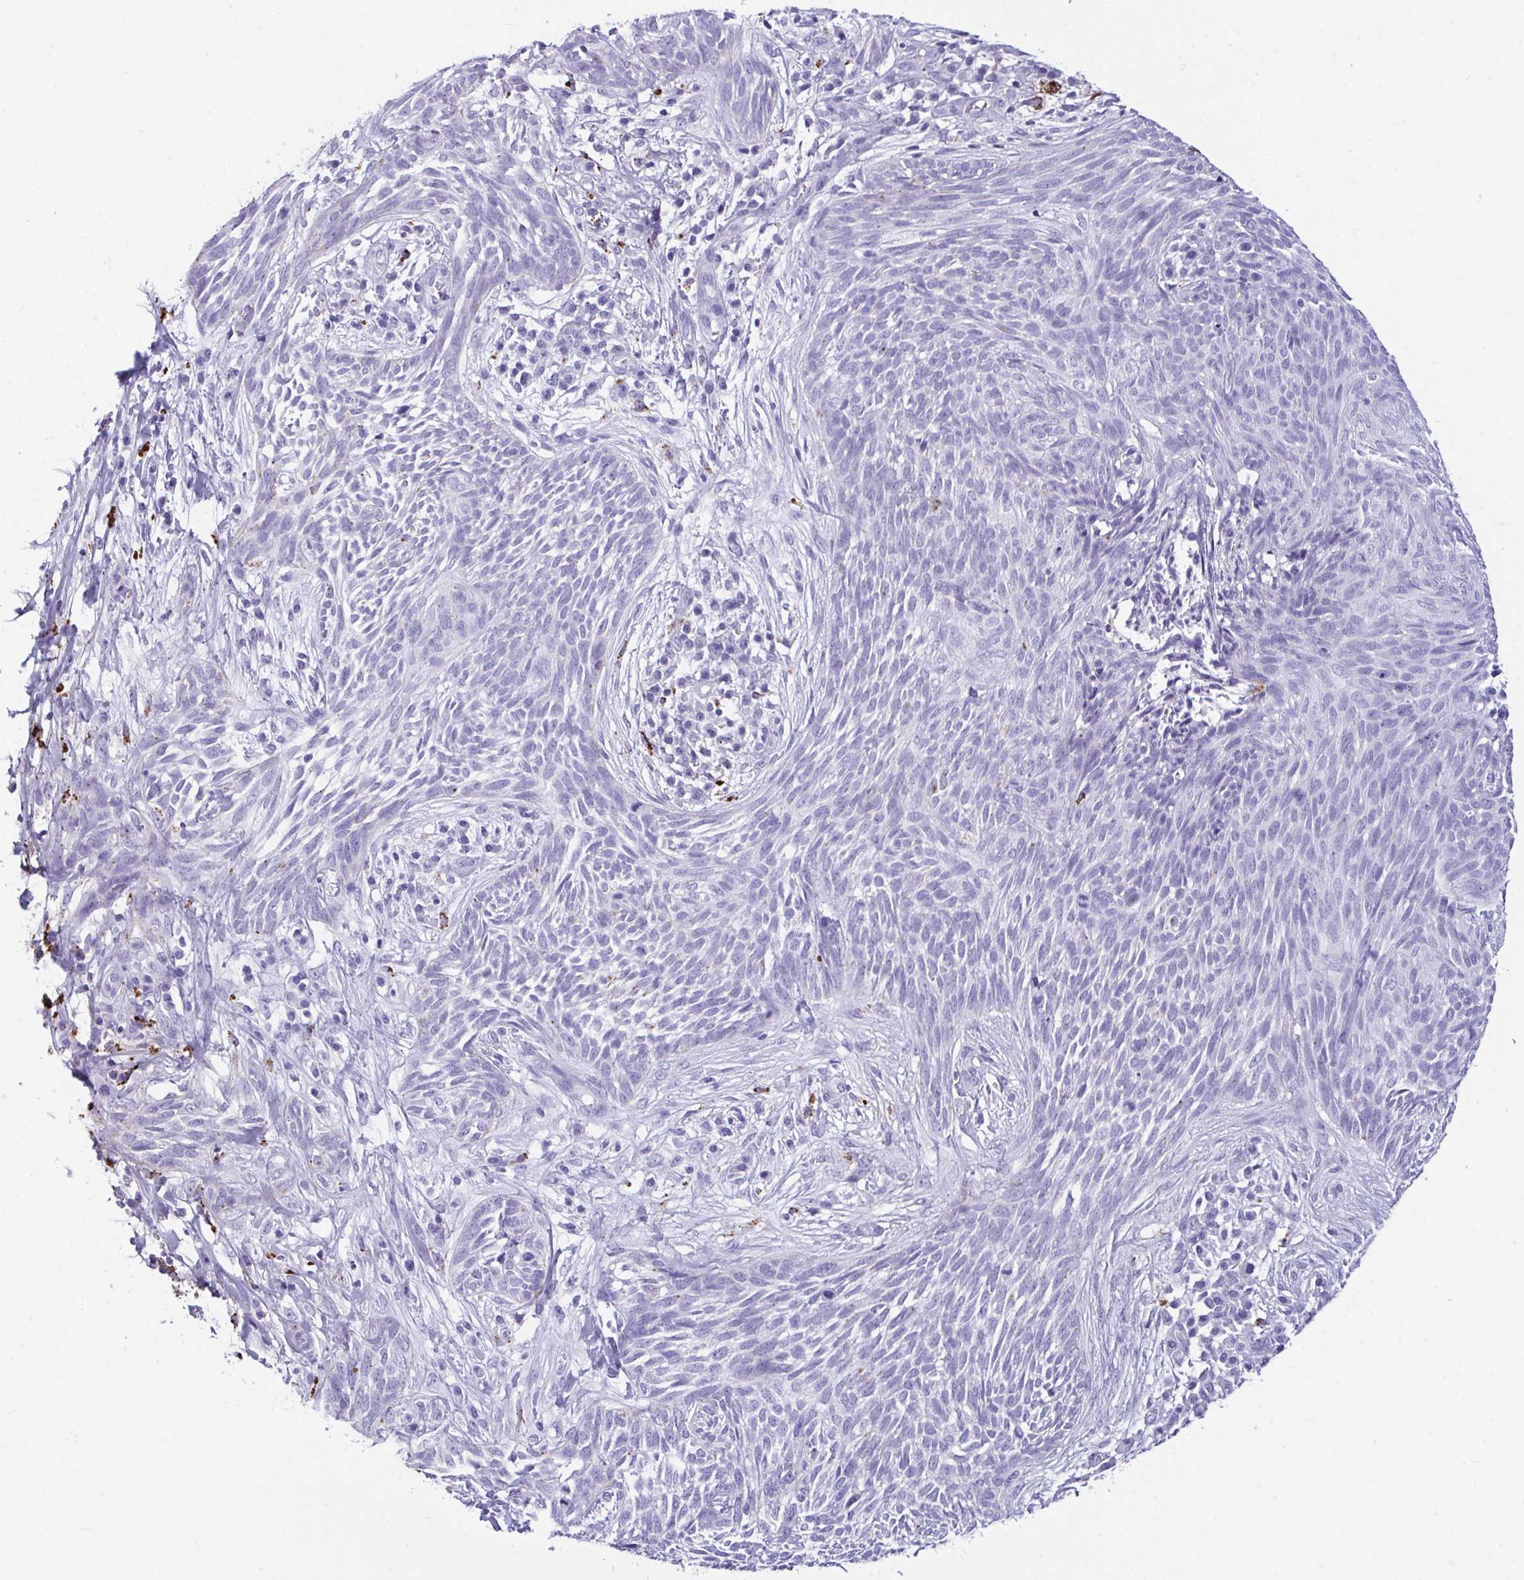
{"staining": {"intensity": "negative", "quantity": "none", "location": "none"}, "tissue": "skin cancer", "cell_type": "Tumor cells", "image_type": "cancer", "snomed": [{"axis": "morphology", "description": "Basal cell carcinoma"}, {"axis": "topography", "description": "Skin"}, {"axis": "topography", "description": "Skin, foot"}], "caption": "The histopathology image shows no significant positivity in tumor cells of skin basal cell carcinoma.", "gene": "CPVL", "patient": {"sex": "female", "age": 86}}